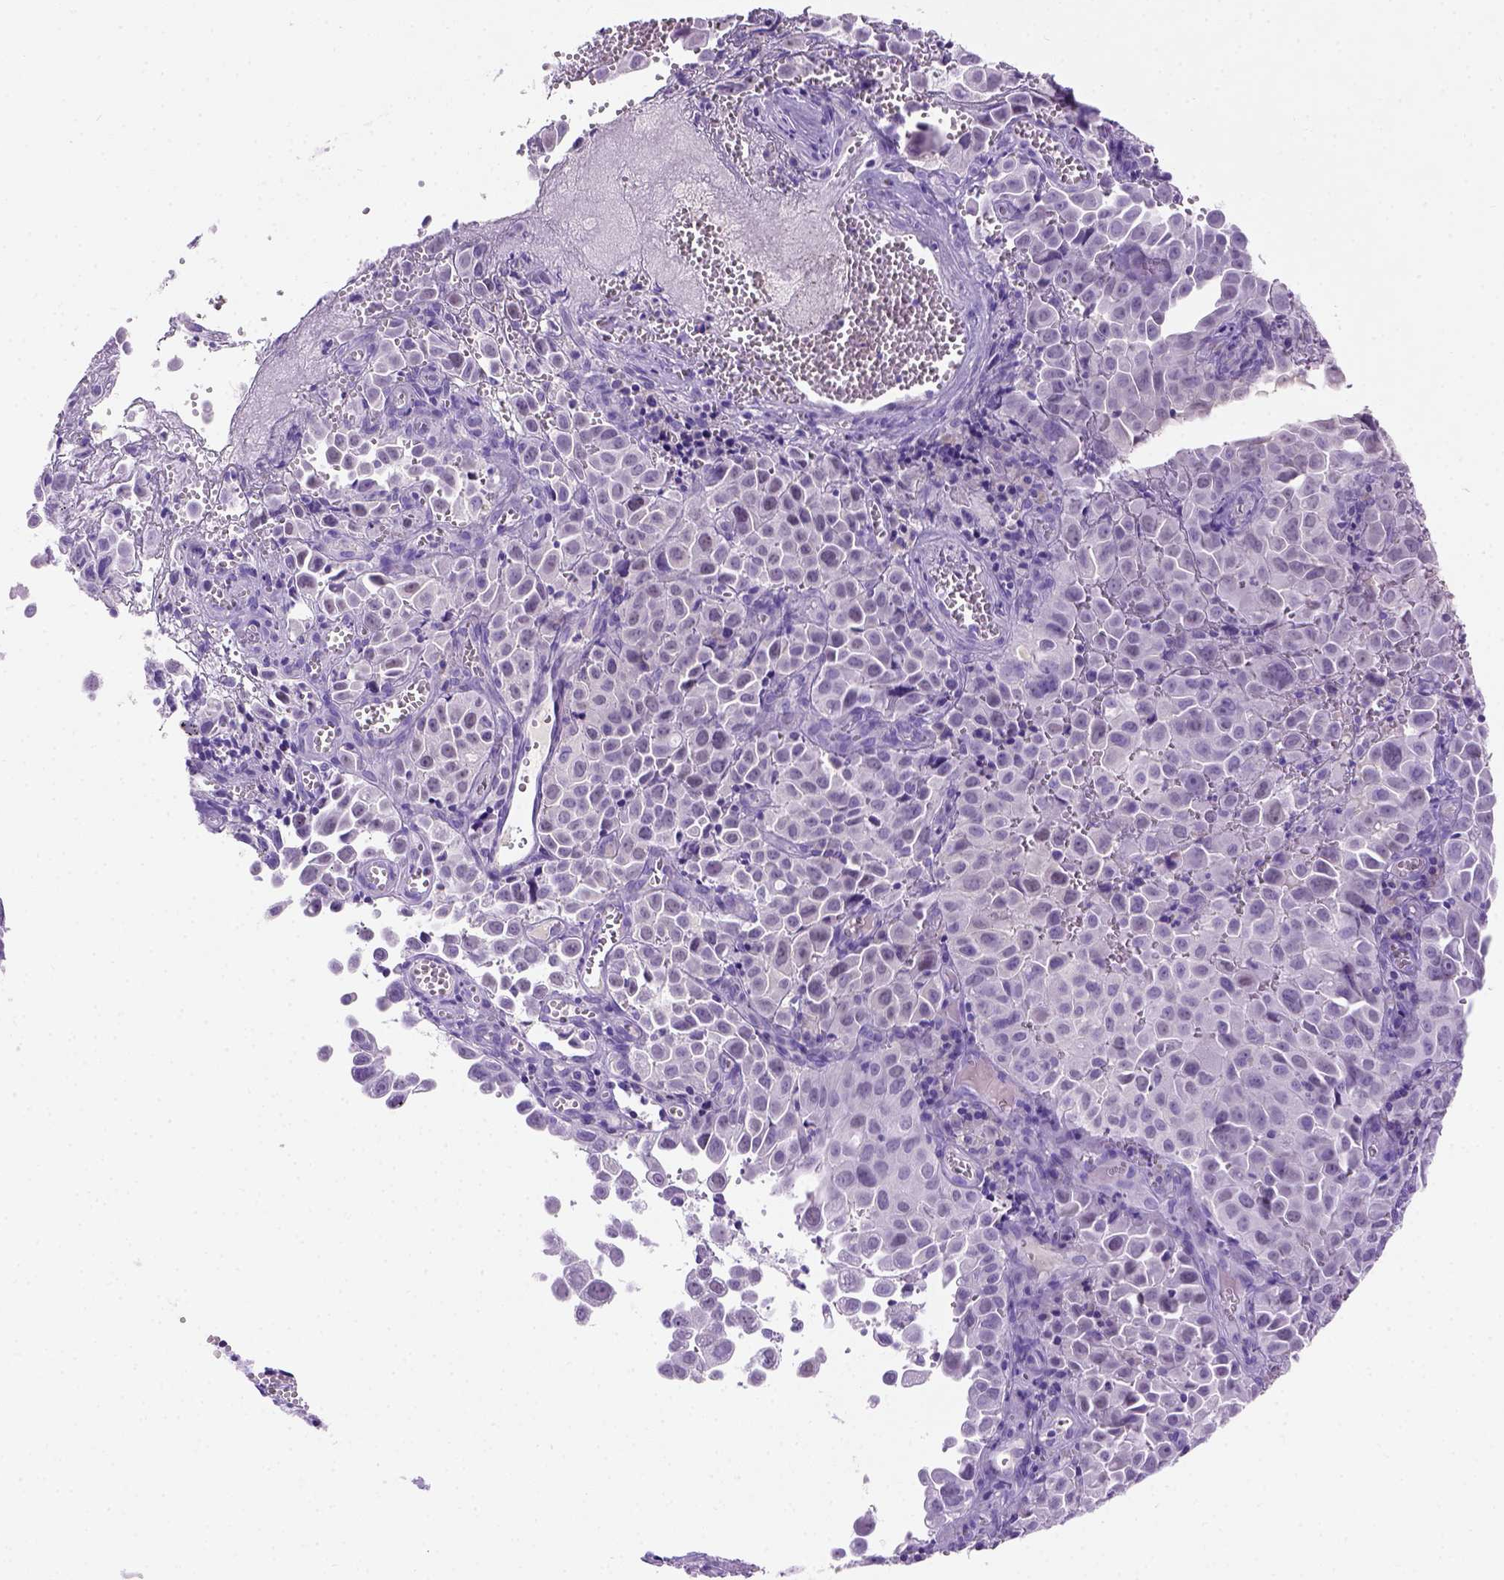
{"staining": {"intensity": "negative", "quantity": "none", "location": "none"}, "tissue": "cervical cancer", "cell_type": "Tumor cells", "image_type": "cancer", "snomed": [{"axis": "morphology", "description": "Squamous cell carcinoma, NOS"}, {"axis": "topography", "description": "Cervix"}], "caption": "Immunohistochemistry (IHC) histopathology image of human cervical cancer (squamous cell carcinoma) stained for a protein (brown), which reveals no staining in tumor cells.", "gene": "FAM81B", "patient": {"sex": "female", "age": 55}}